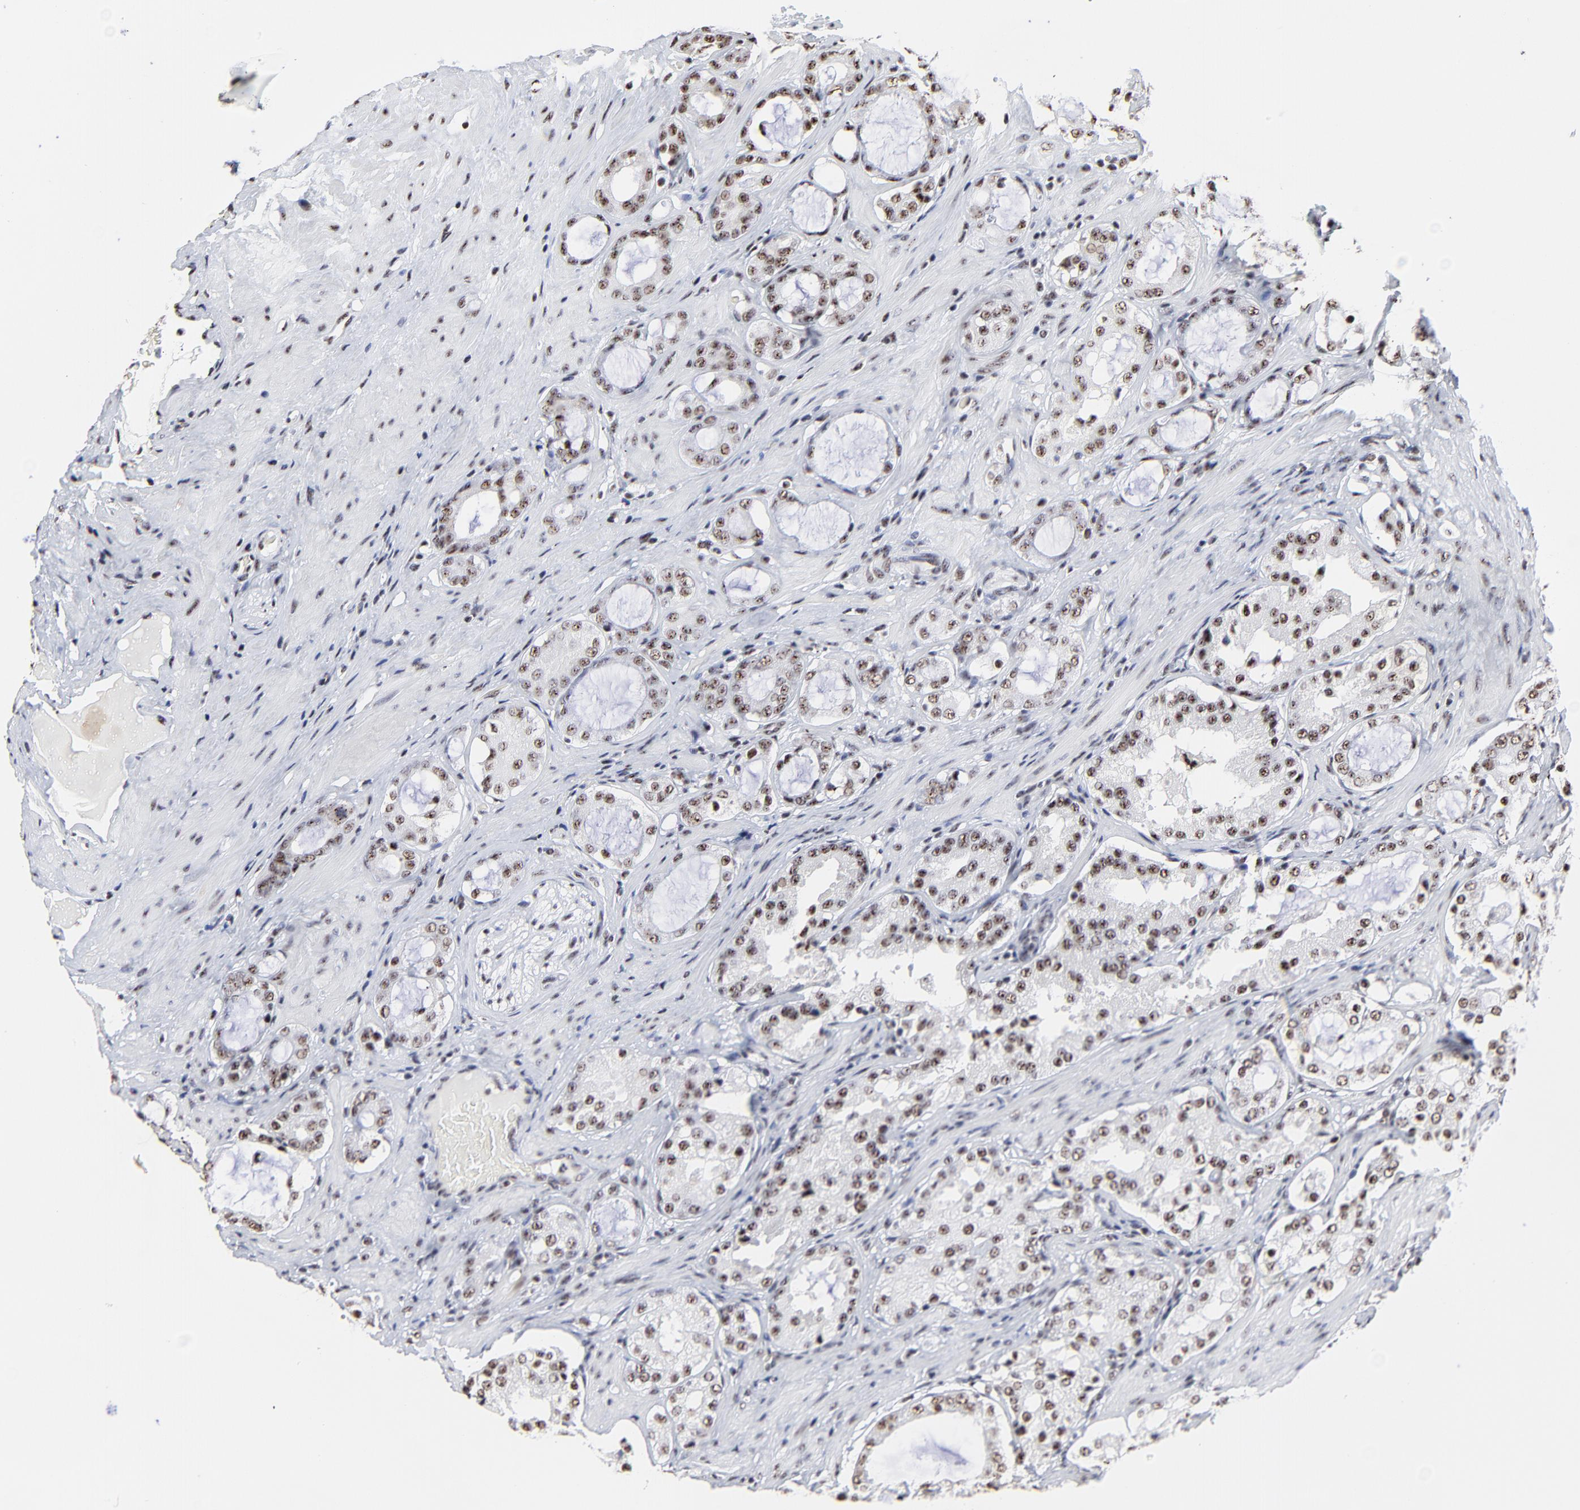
{"staining": {"intensity": "weak", "quantity": ">75%", "location": "nuclear"}, "tissue": "prostate cancer", "cell_type": "Tumor cells", "image_type": "cancer", "snomed": [{"axis": "morphology", "description": "Adenocarcinoma, Medium grade"}, {"axis": "topography", "description": "Prostate"}], "caption": "Immunohistochemistry (IHC) photomicrograph of neoplastic tissue: human prostate cancer stained using IHC displays low levels of weak protein expression localized specifically in the nuclear of tumor cells, appearing as a nuclear brown color.", "gene": "MBD4", "patient": {"sex": "male", "age": 73}}